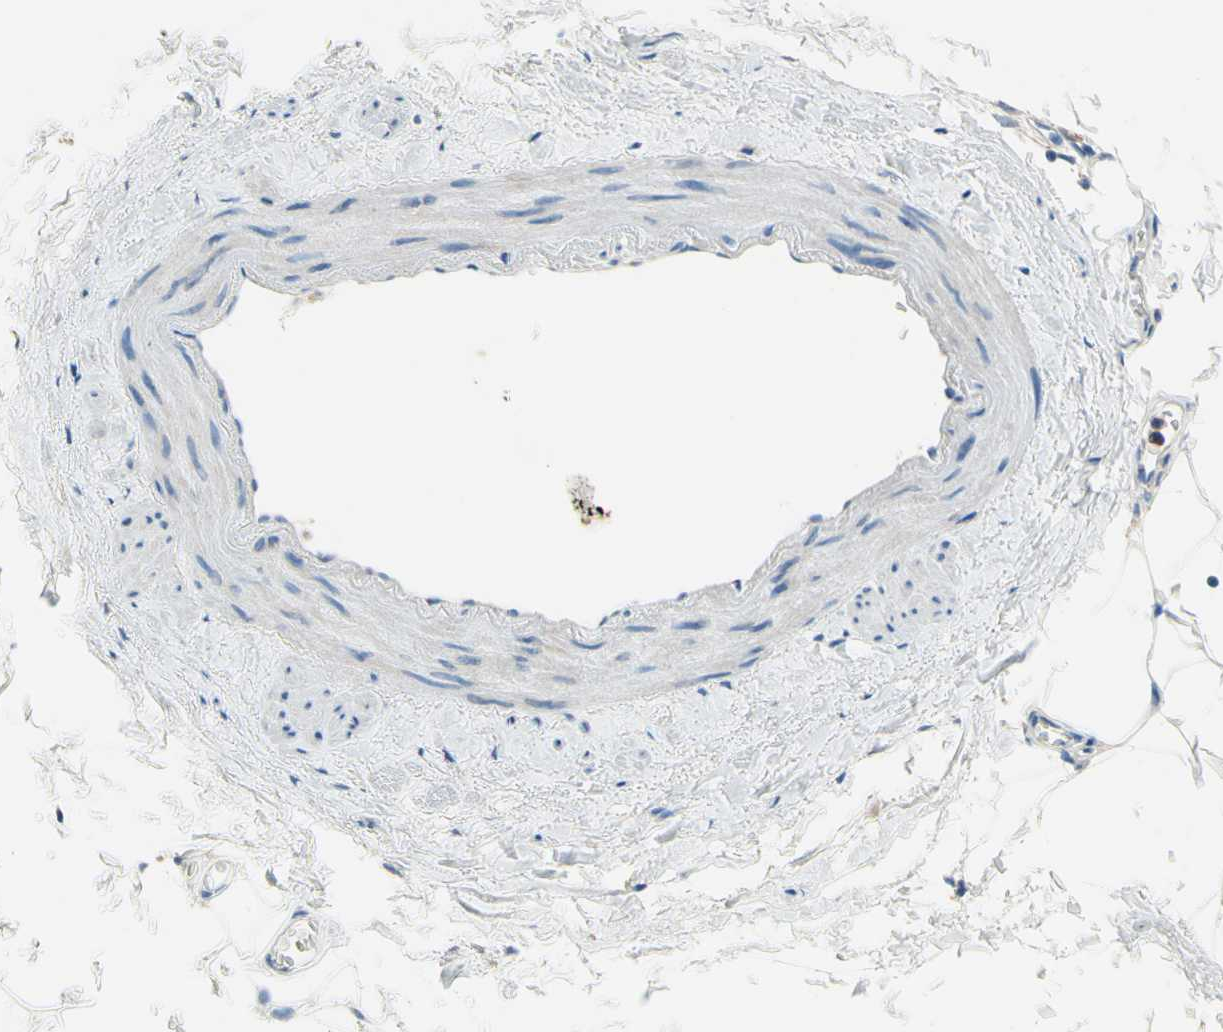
{"staining": {"intensity": "negative", "quantity": "none", "location": "none"}, "tissue": "adipose tissue", "cell_type": "Adipocytes", "image_type": "normal", "snomed": [{"axis": "morphology", "description": "Normal tissue, NOS"}, {"axis": "topography", "description": "Adipose tissue"}, {"axis": "topography", "description": "Peripheral nerve tissue"}], "caption": "DAB immunohistochemical staining of normal human adipose tissue displays no significant expression in adipocytes. Nuclei are stained in blue.", "gene": "SIGLEC9", "patient": {"sex": "male", "age": 52}}